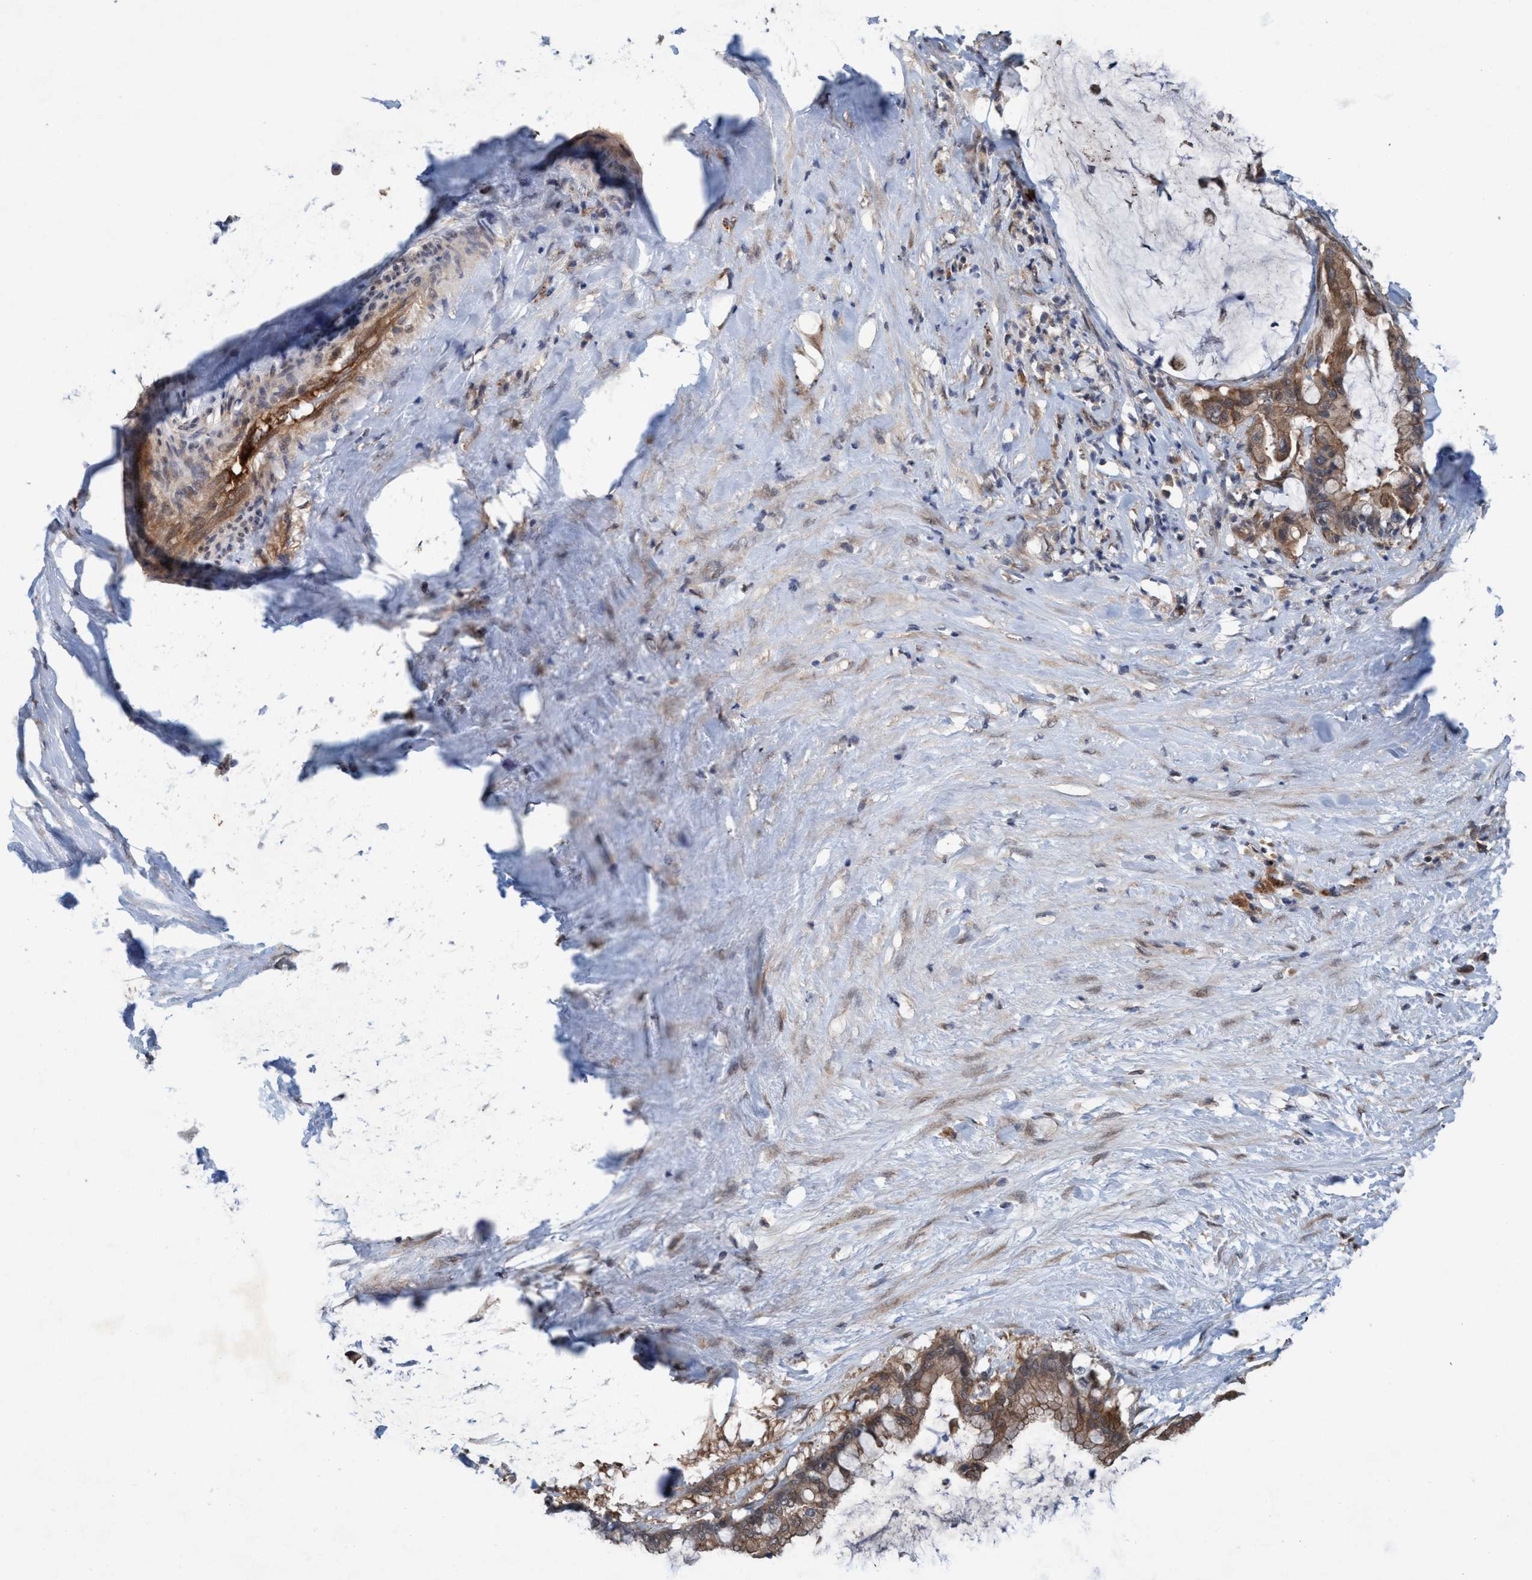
{"staining": {"intensity": "weak", "quantity": ">75%", "location": "cytoplasmic/membranous"}, "tissue": "pancreatic cancer", "cell_type": "Tumor cells", "image_type": "cancer", "snomed": [{"axis": "morphology", "description": "Adenocarcinoma, NOS"}, {"axis": "topography", "description": "Pancreas"}], "caption": "Immunohistochemistry micrograph of neoplastic tissue: pancreatic cancer stained using immunohistochemistry displays low levels of weak protein expression localized specifically in the cytoplasmic/membranous of tumor cells, appearing as a cytoplasmic/membranous brown color.", "gene": "TRIM65", "patient": {"sex": "male", "age": 41}}